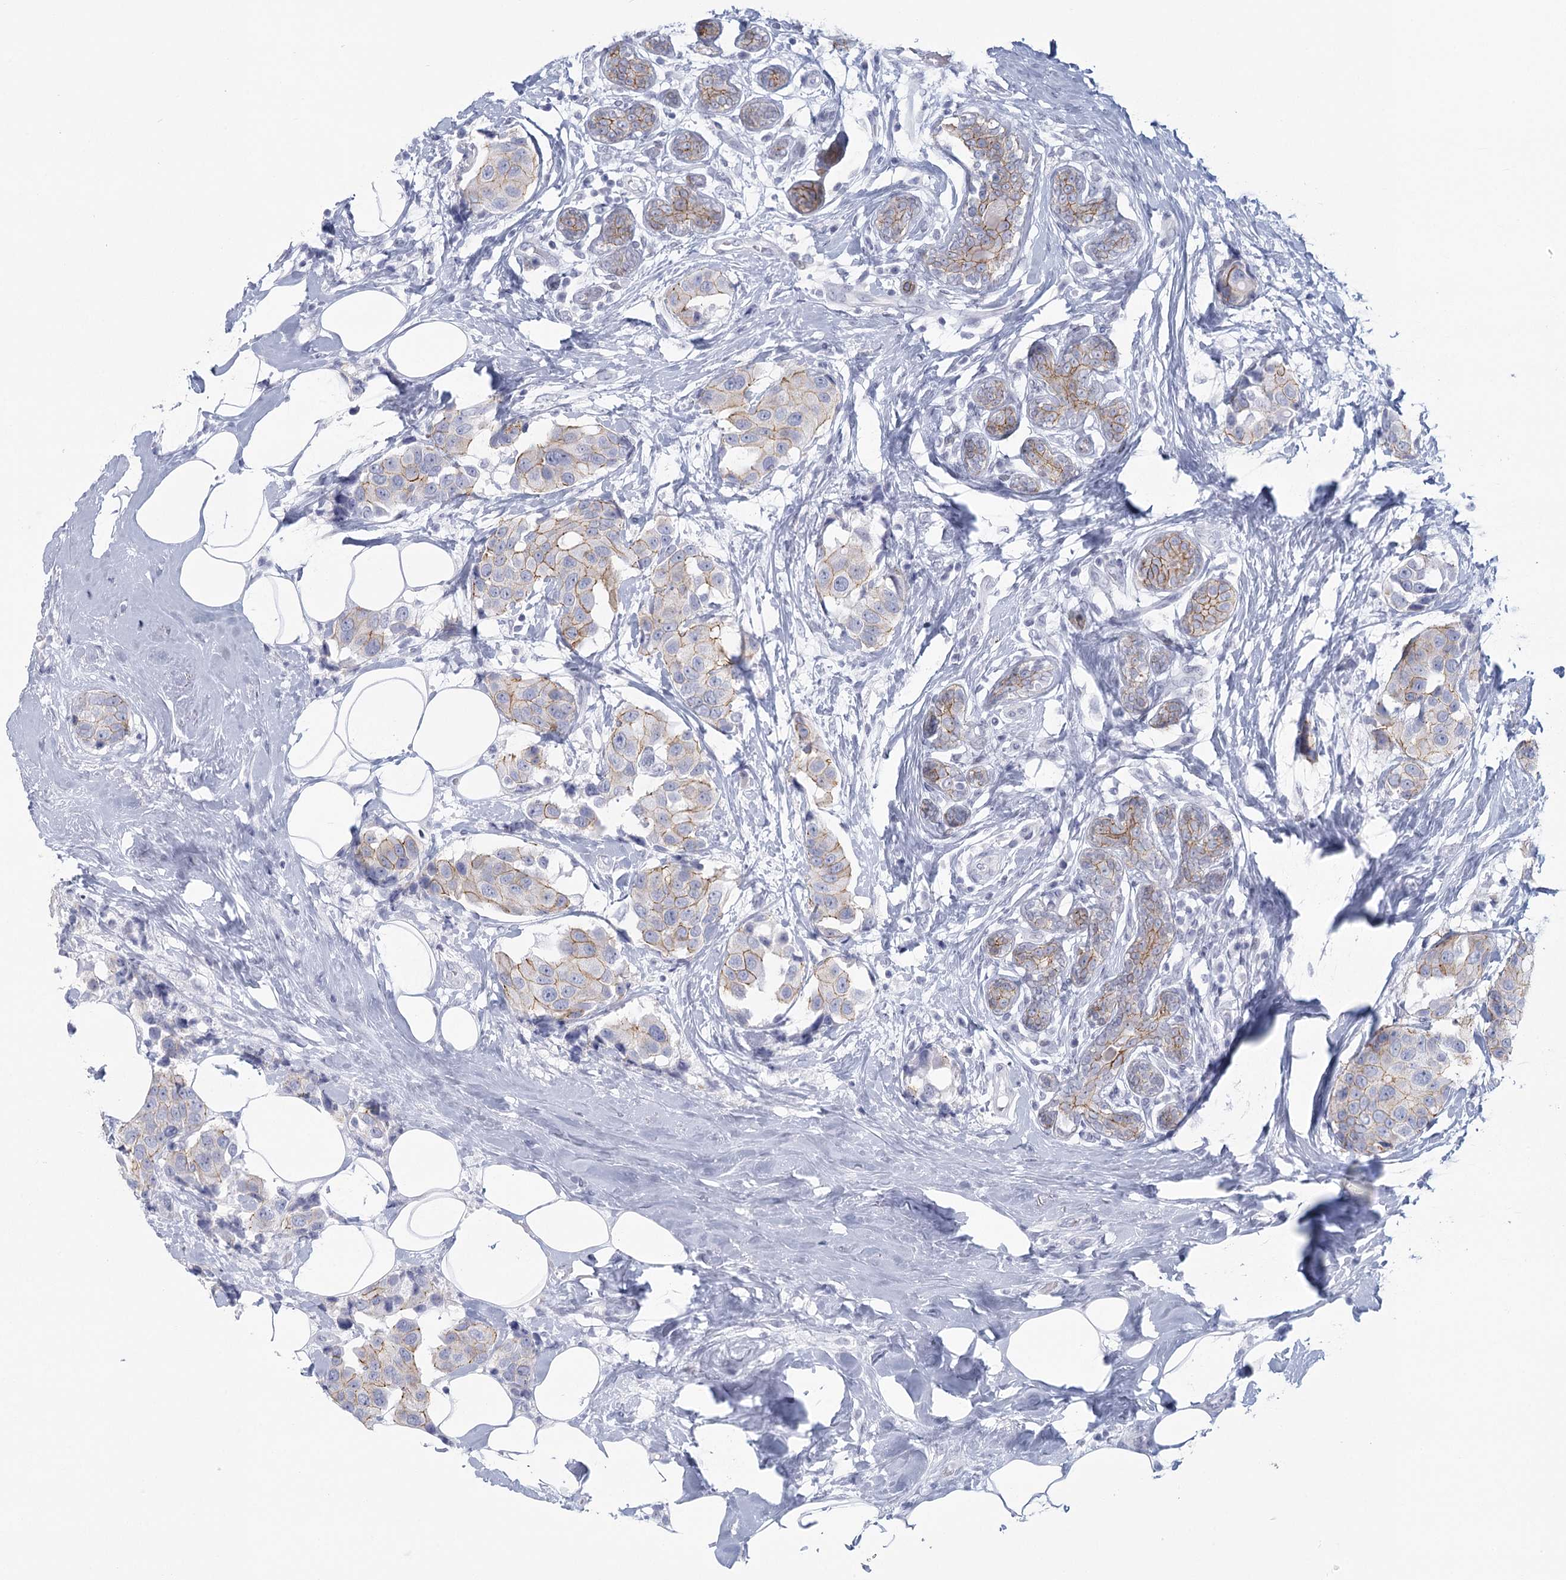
{"staining": {"intensity": "weak", "quantity": "25%-75%", "location": "cytoplasmic/membranous"}, "tissue": "breast cancer", "cell_type": "Tumor cells", "image_type": "cancer", "snomed": [{"axis": "morphology", "description": "Normal tissue, NOS"}, {"axis": "morphology", "description": "Duct carcinoma"}, {"axis": "topography", "description": "Breast"}], "caption": "IHC photomicrograph of breast intraductal carcinoma stained for a protein (brown), which displays low levels of weak cytoplasmic/membranous staining in approximately 25%-75% of tumor cells.", "gene": "WNT8B", "patient": {"sex": "female", "age": 39}}